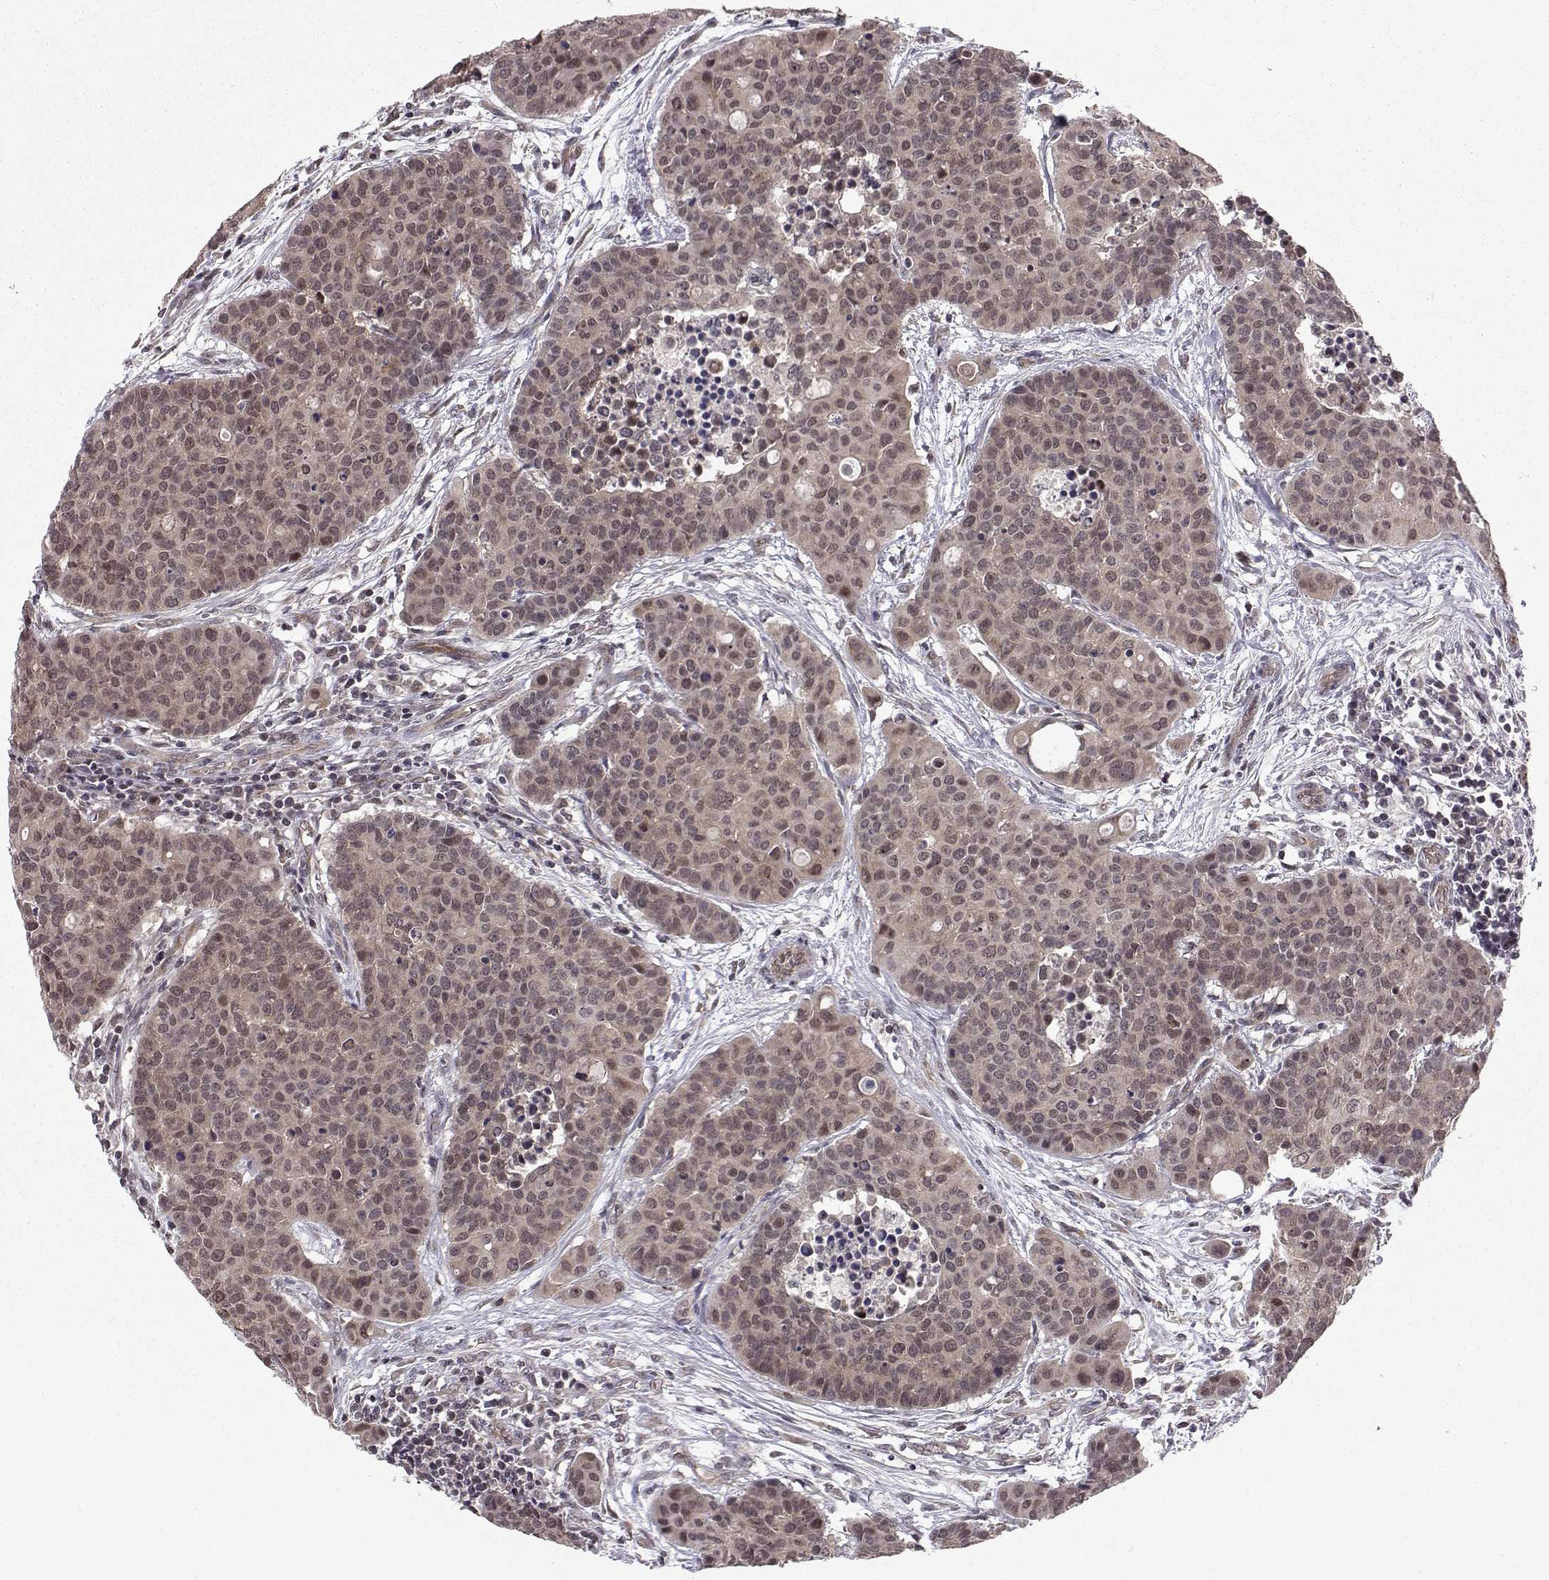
{"staining": {"intensity": "weak", "quantity": "25%-75%", "location": "cytoplasmic/membranous"}, "tissue": "carcinoid", "cell_type": "Tumor cells", "image_type": "cancer", "snomed": [{"axis": "morphology", "description": "Carcinoid, malignant, NOS"}, {"axis": "topography", "description": "Colon"}], "caption": "An immunohistochemistry photomicrograph of neoplastic tissue is shown. Protein staining in brown highlights weak cytoplasmic/membranous positivity in carcinoid (malignant) within tumor cells. (DAB (3,3'-diaminobenzidine) IHC, brown staining for protein, blue staining for nuclei).", "gene": "PKN2", "patient": {"sex": "male", "age": 81}}